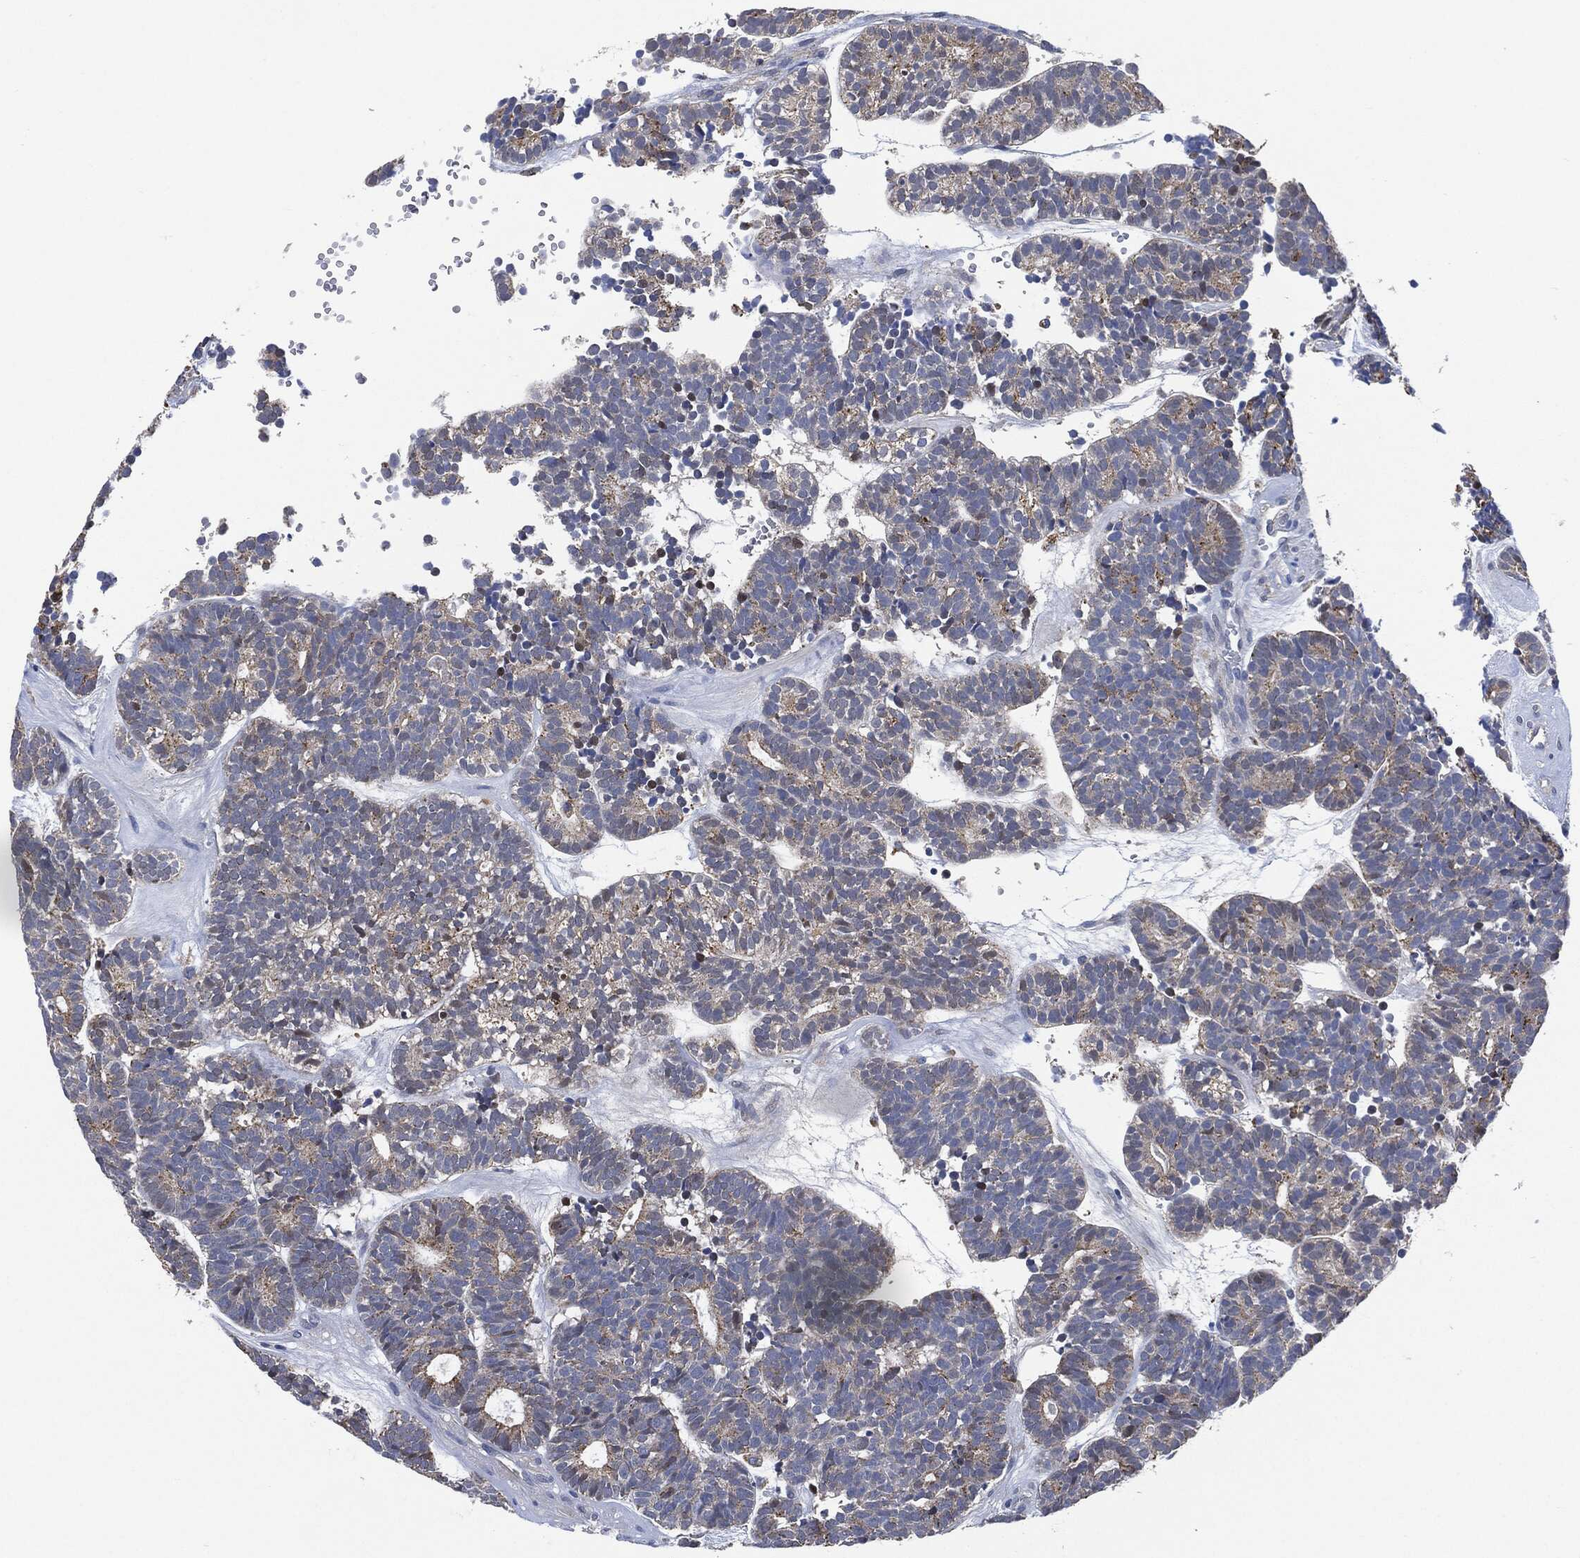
{"staining": {"intensity": "moderate", "quantity": "<25%", "location": "cytoplasmic/membranous"}, "tissue": "head and neck cancer", "cell_type": "Tumor cells", "image_type": "cancer", "snomed": [{"axis": "morphology", "description": "Adenocarcinoma, NOS"}, {"axis": "topography", "description": "Head-Neck"}], "caption": "High-power microscopy captured an immunohistochemistry (IHC) photomicrograph of head and neck cancer, revealing moderate cytoplasmic/membranous expression in approximately <25% of tumor cells. Immunohistochemistry (ihc) stains the protein of interest in brown and the nuclei are stained blue.", "gene": "VSIG4", "patient": {"sex": "female", "age": 81}}